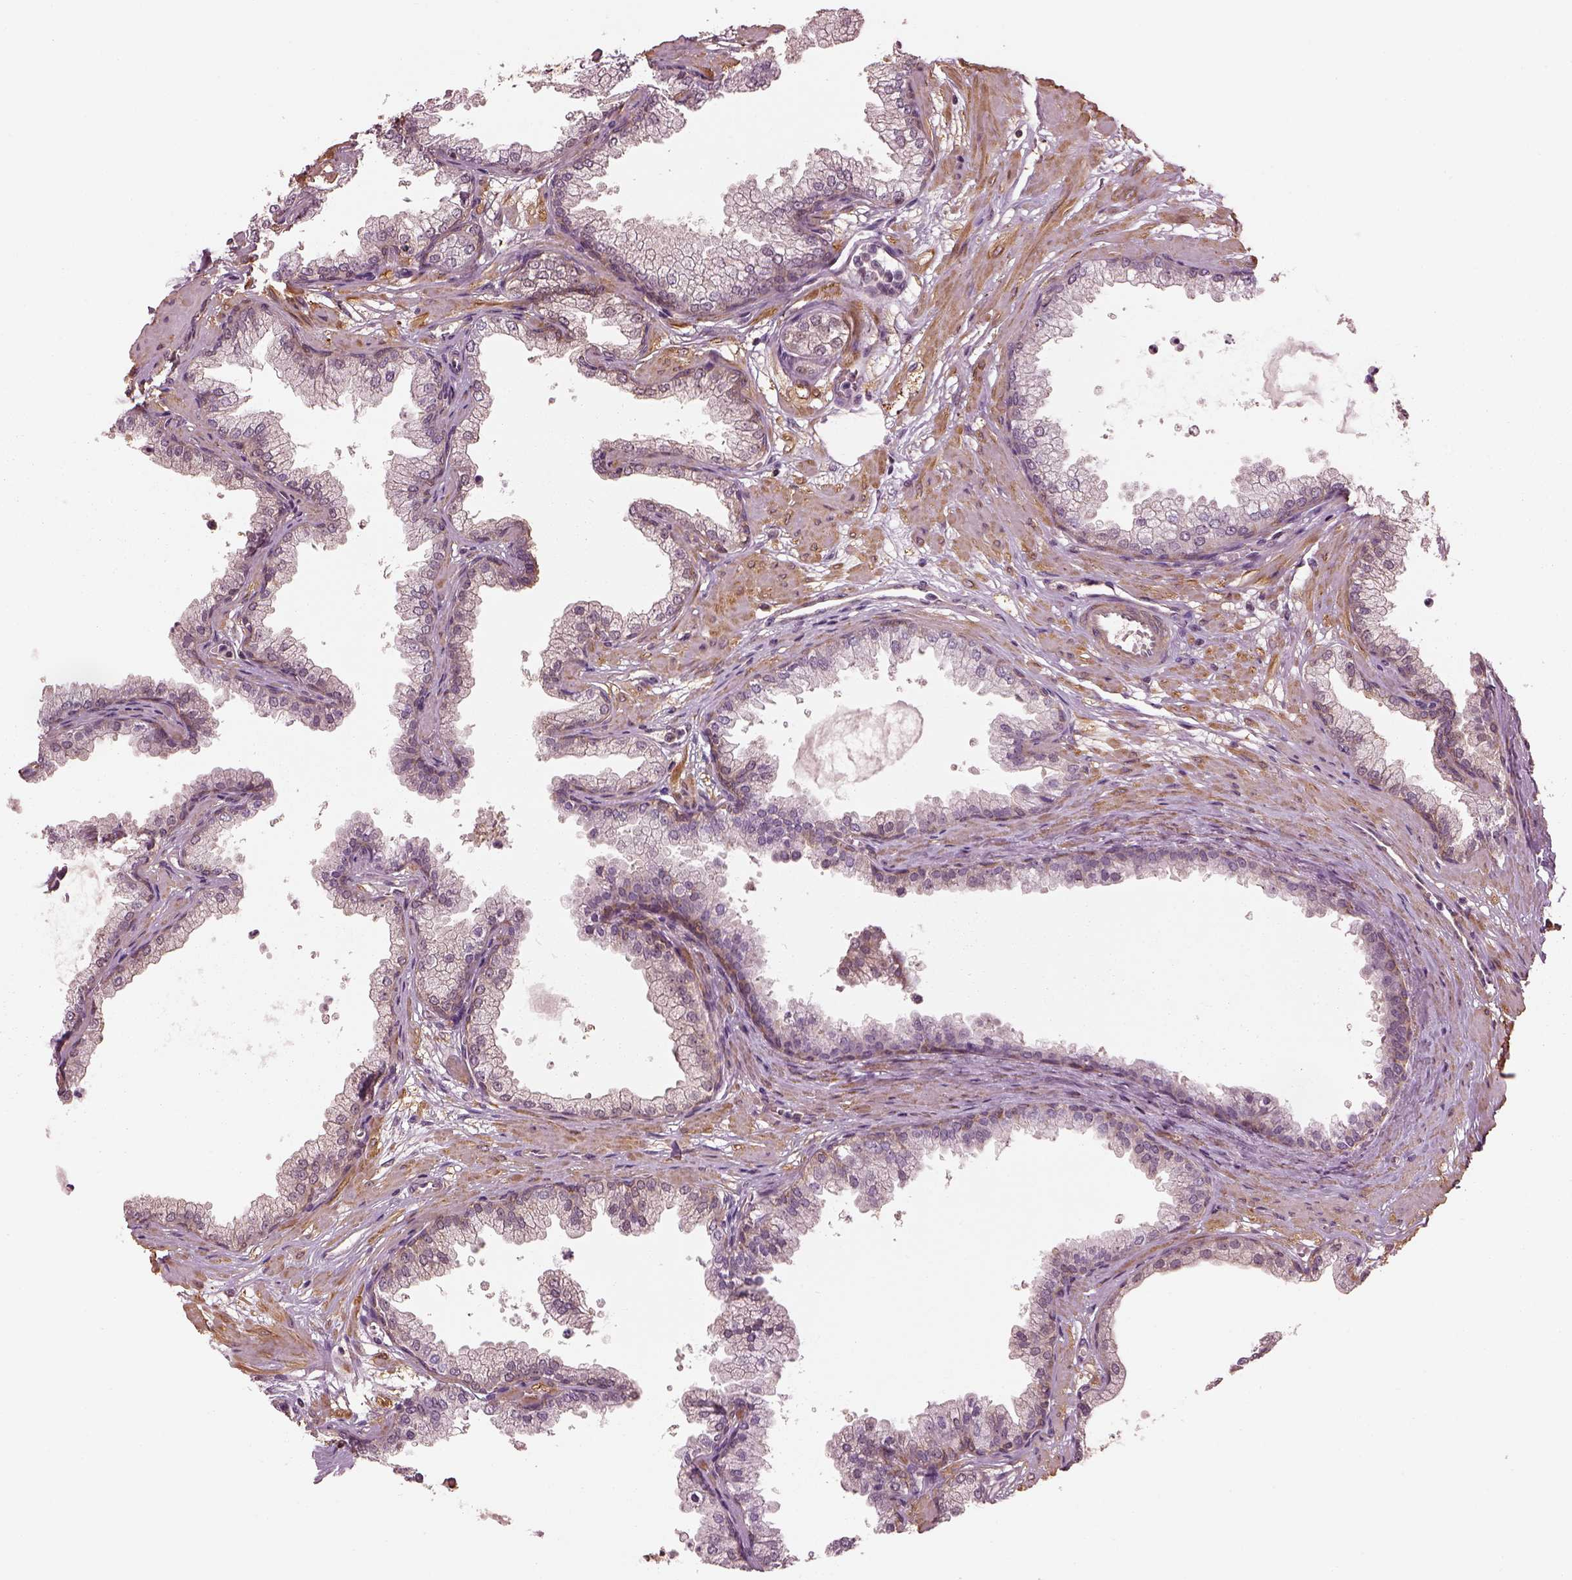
{"staining": {"intensity": "moderate", "quantity": "25%-75%", "location": "cytoplasmic/membranous"}, "tissue": "prostate", "cell_type": "Glandular cells", "image_type": "normal", "snomed": [{"axis": "morphology", "description": "Normal tissue, NOS"}, {"axis": "topography", "description": "Prostate"}], "caption": "Prostate stained with immunohistochemistry (IHC) displays moderate cytoplasmic/membranous expression in approximately 25%-75% of glandular cells. (DAB IHC with brightfield microscopy, high magnification).", "gene": "LSM14A", "patient": {"sex": "male", "age": 37}}